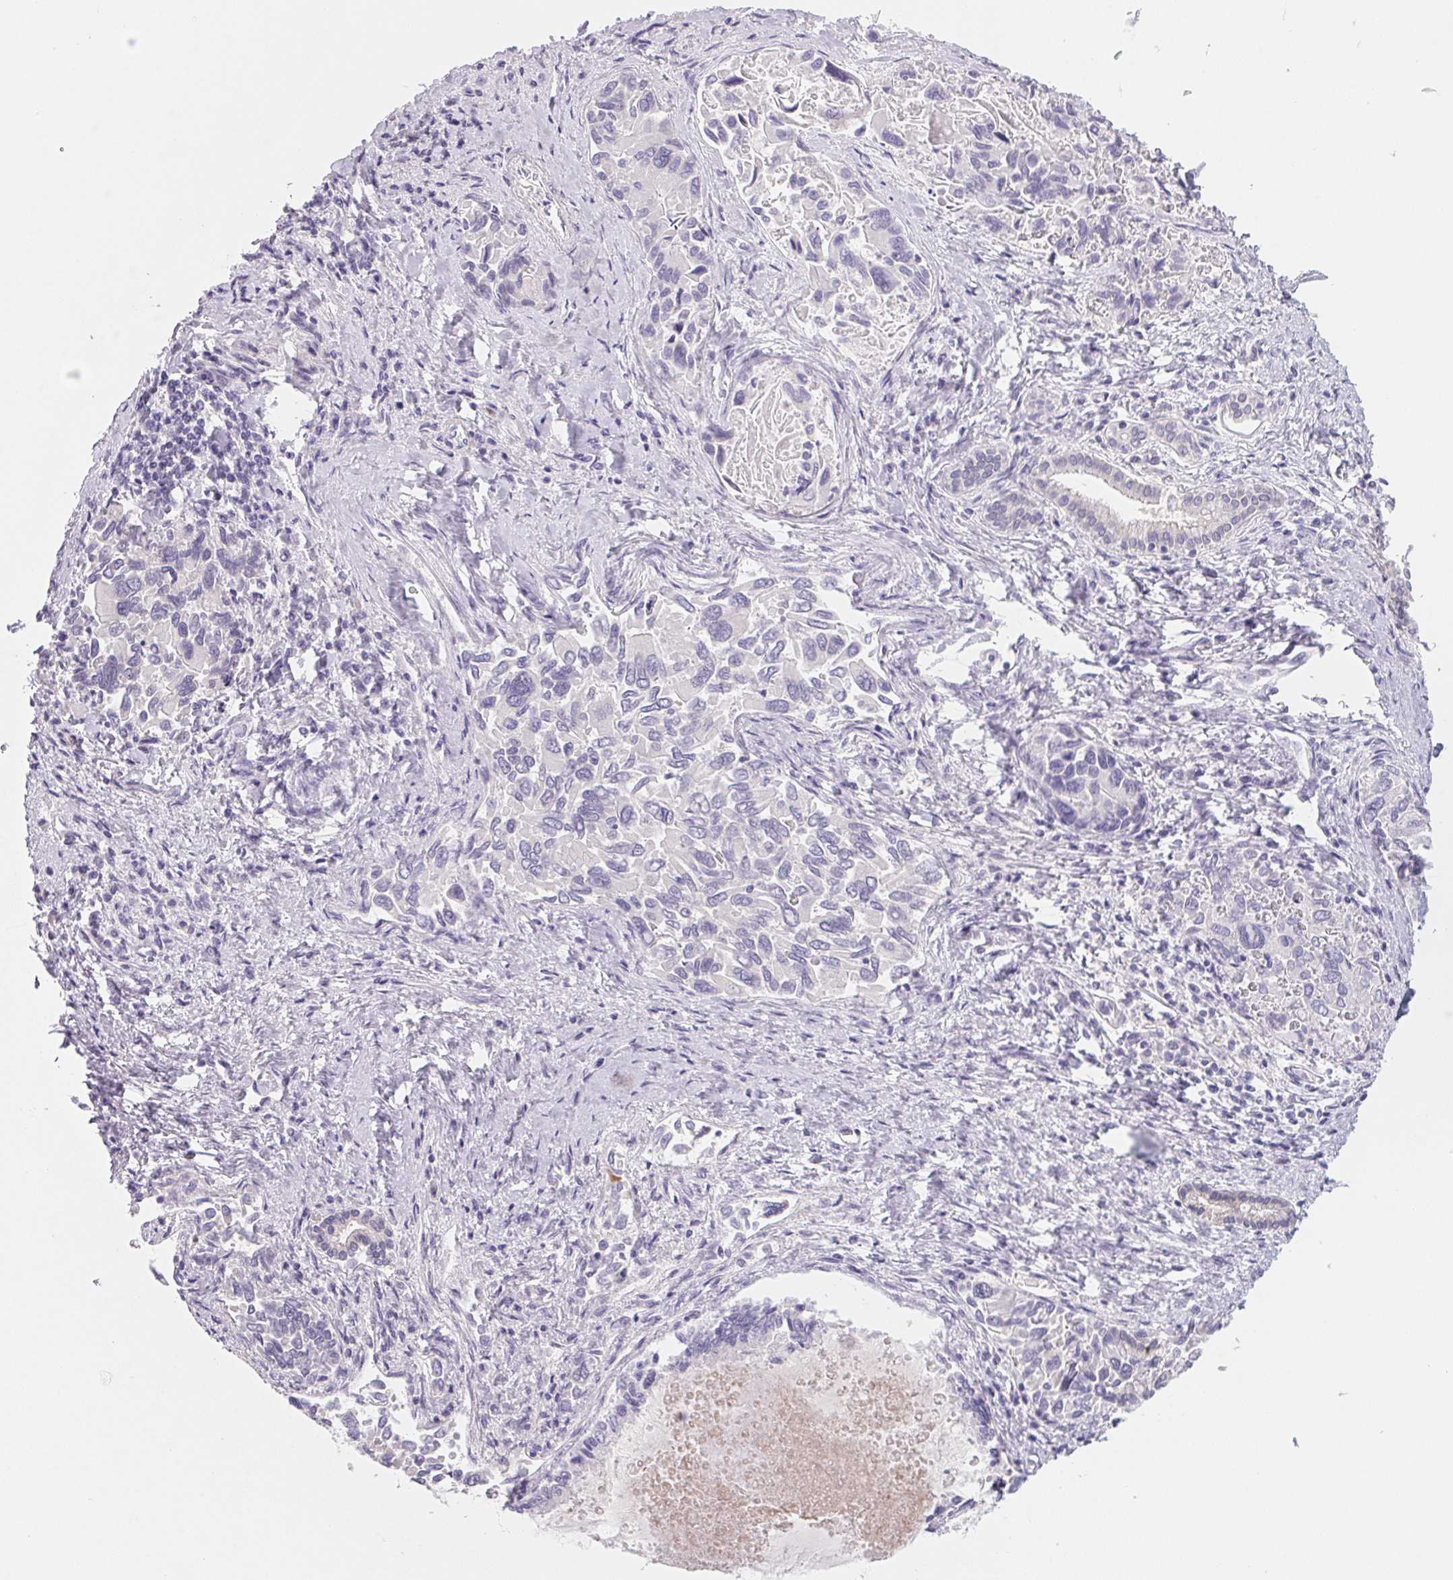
{"staining": {"intensity": "negative", "quantity": "none", "location": "none"}, "tissue": "liver cancer", "cell_type": "Tumor cells", "image_type": "cancer", "snomed": [{"axis": "morphology", "description": "Cholangiocarcinoma"}, {"axis": "topography", "description": "Liver"}], "caption": "This is an immunohistochemistry (IHC) image of human liver cholangiocarcinoma. There is no staining in tumor cells.", "gene": "CTNND2", "patient": {"sex": "male", "age": 66}}